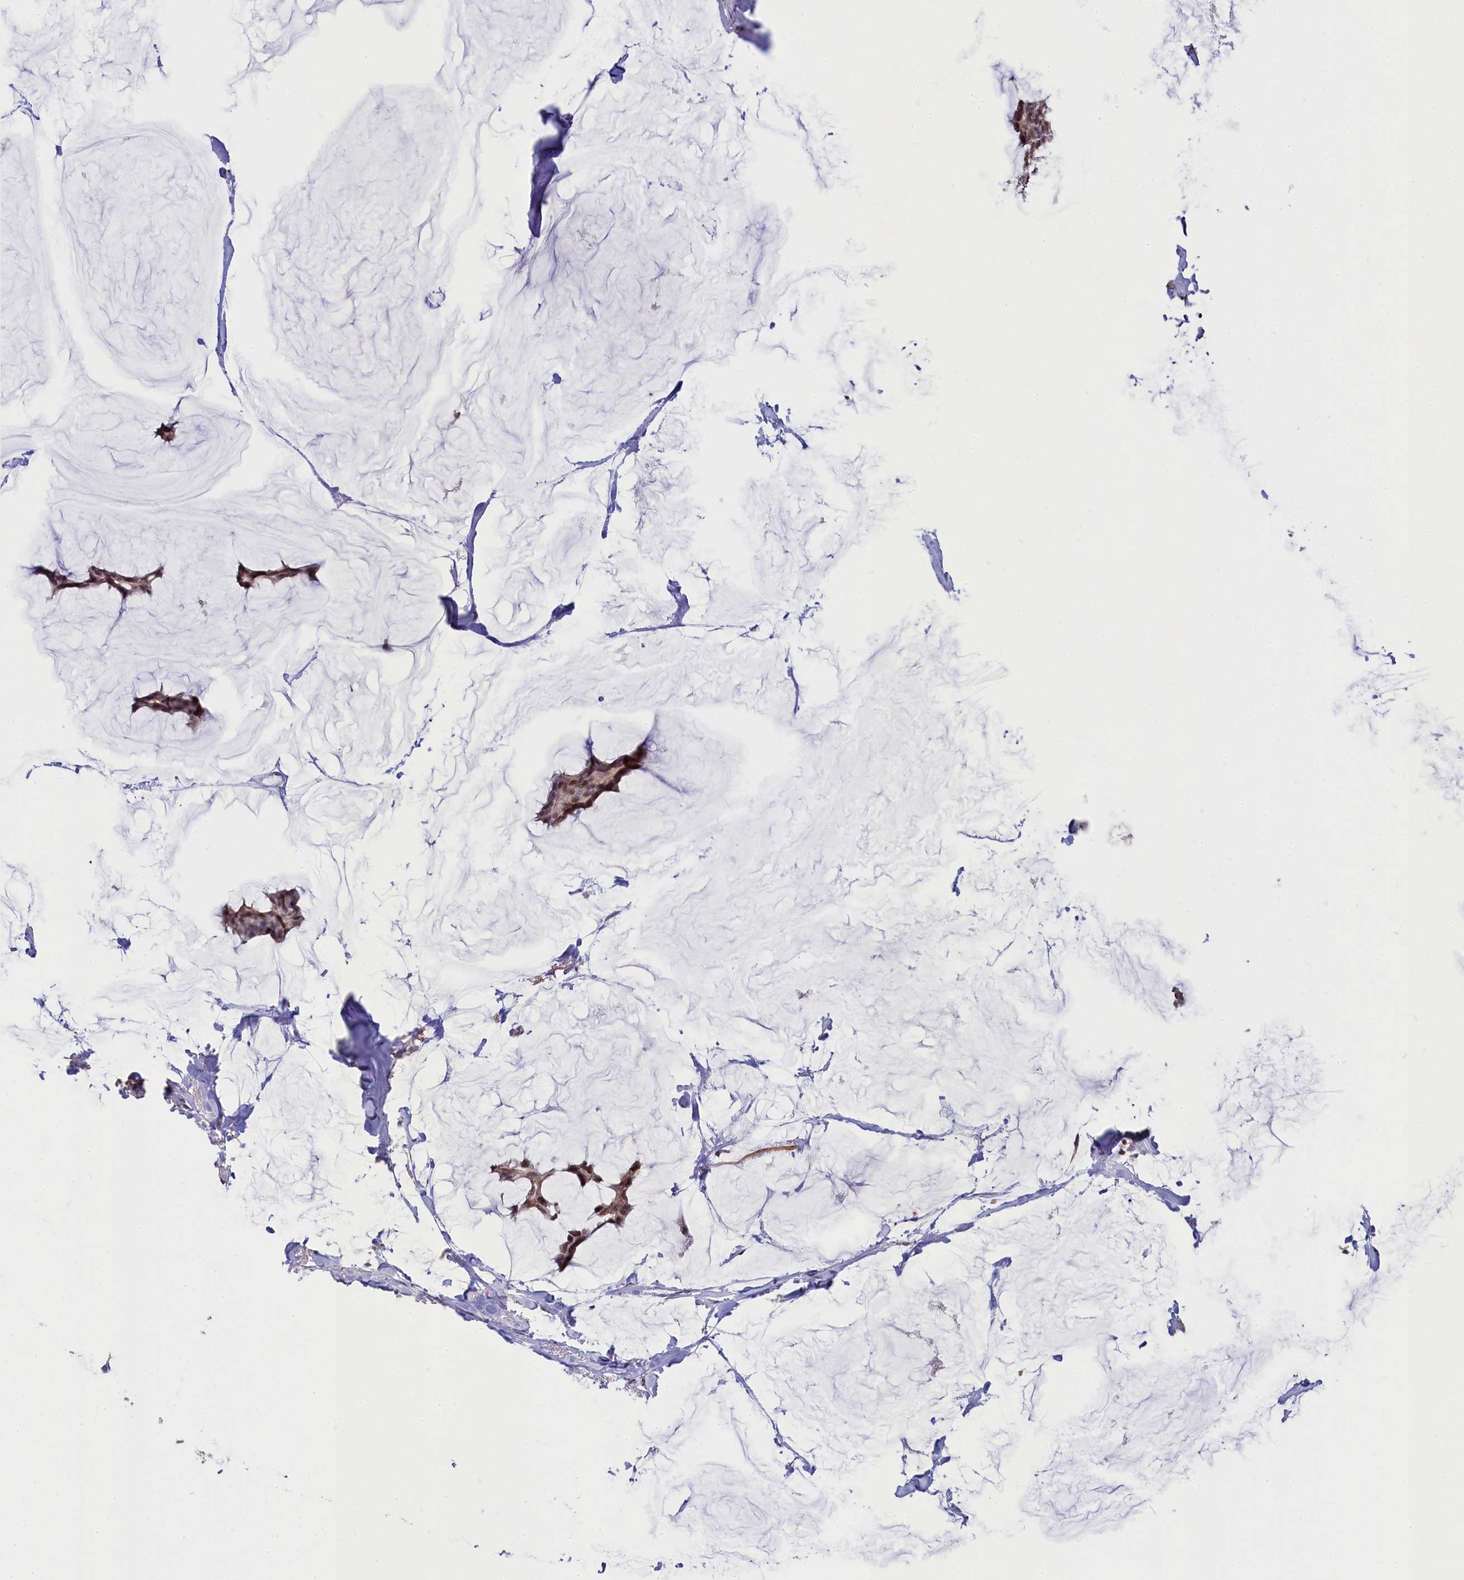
{"staining": {"intensity": "moderate", "quantity": ">75%", "location": "cytoplasmic/membranous,nuclear"}, "tissue": "breast cancer", "cell_type": "Tumor cells", "image_type": "cancer", "snomed": [{"axis": "morphology", "description": "Duct carcinoma"}, {"axis": "topography", "description": "Breast"}], "caption": "Breast intraductal carcinoma stained with a brown dye exhibits moderate cytoplasmic/membranous and nuclear positive positivity in approximately >75% of tumor cells.", "gene": "INTS14", "patient": {"sex": "female", "age": 93}}